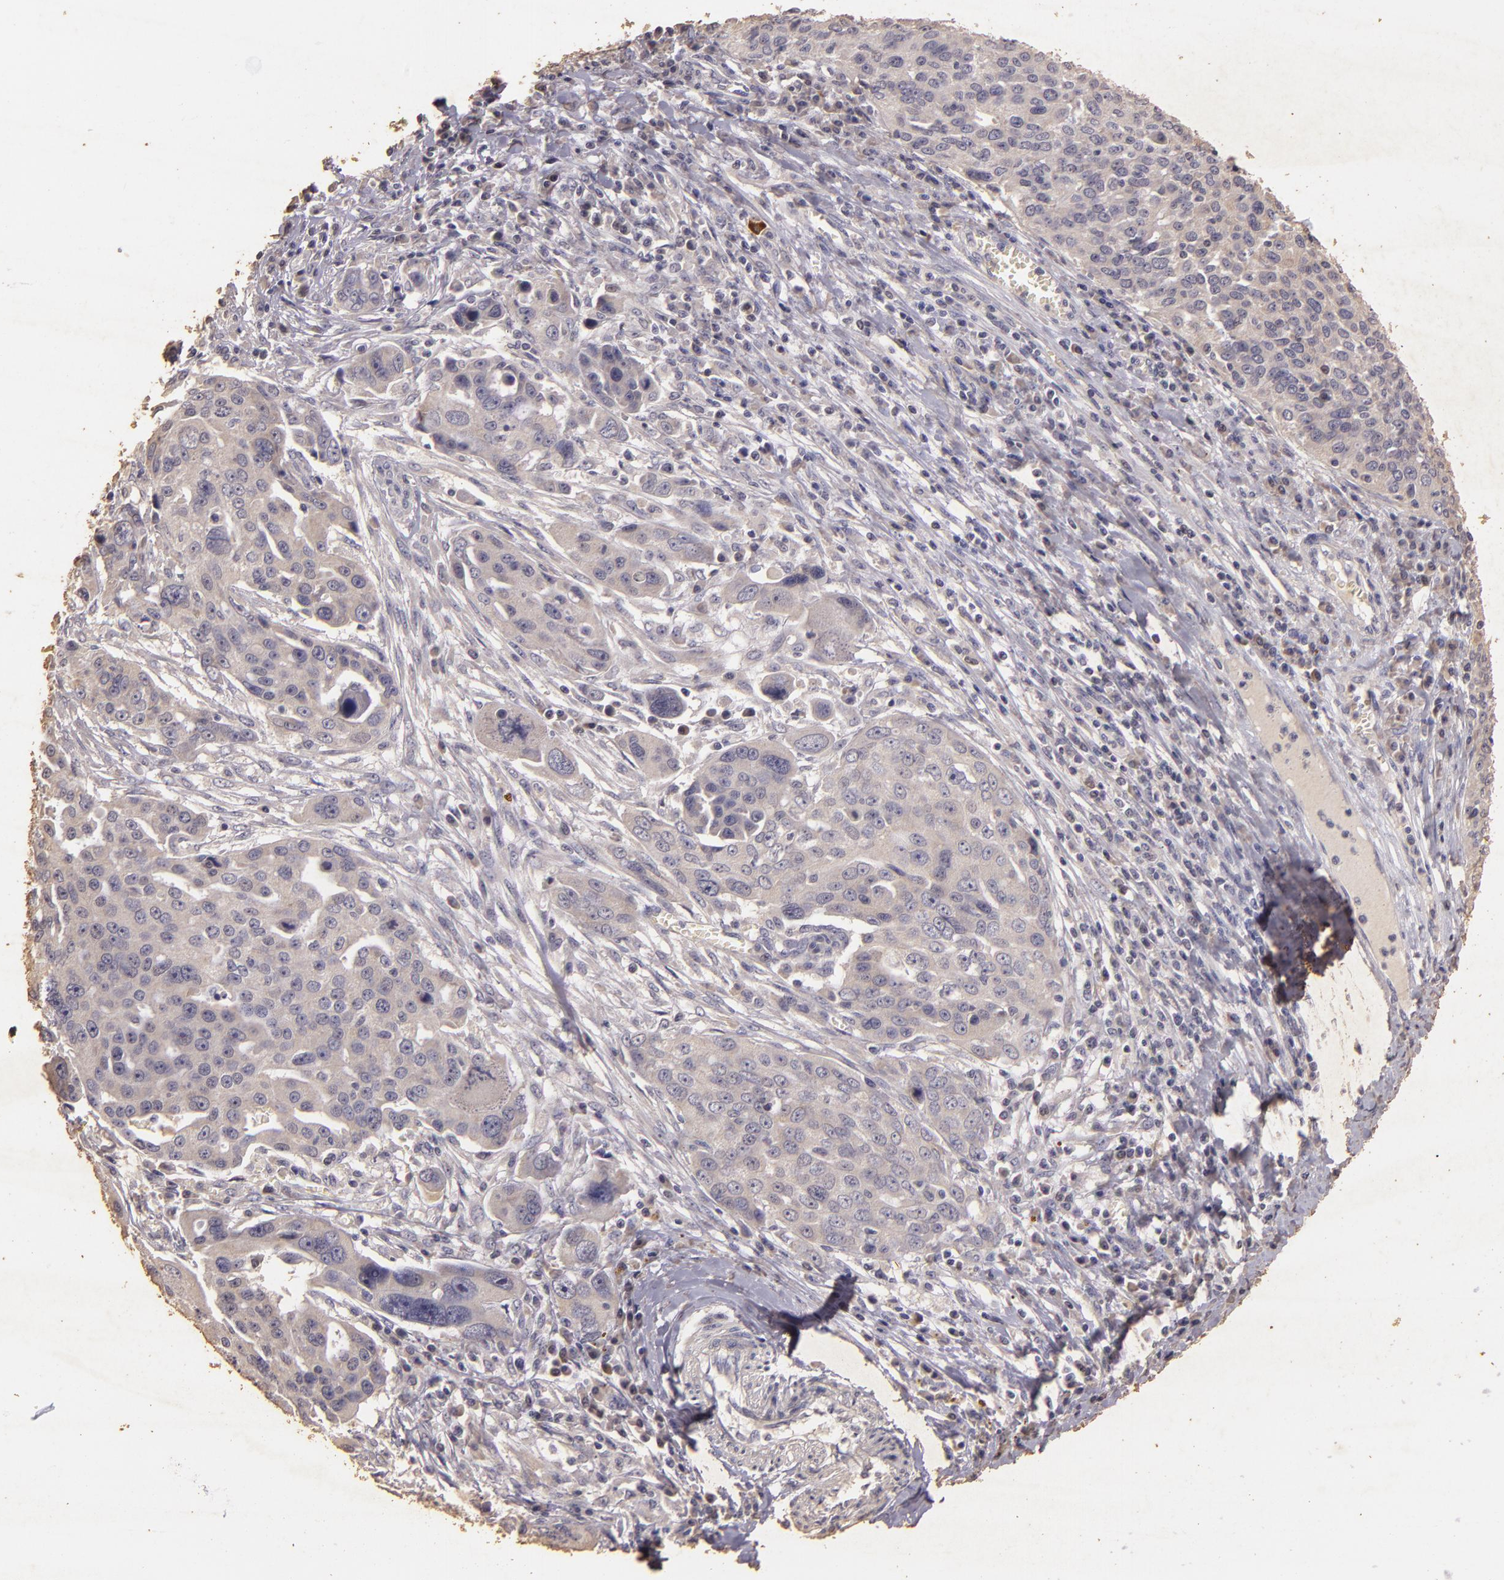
{"staining": {"intensity": "negative", "quantity": "none", "location": "none"}, "tissue": "ovarian cancer", "cell_type": "Tumor cells", "image_type": "cancer", "snomed": [{"axis": "morphology", "description": "Carcinoma, endometroid"}, {"axis": "topography", "description": "Ovary"}], "caption": "Immunohistochemistry image of human ovarian cancer (endometroid carcinoma) stained for a protein (brown), which reveals no staining in tumor cells. (DAB IHC, high magnification).", "gene": "BCL2L13", "patient": {"sex": "female", "age": 75}}